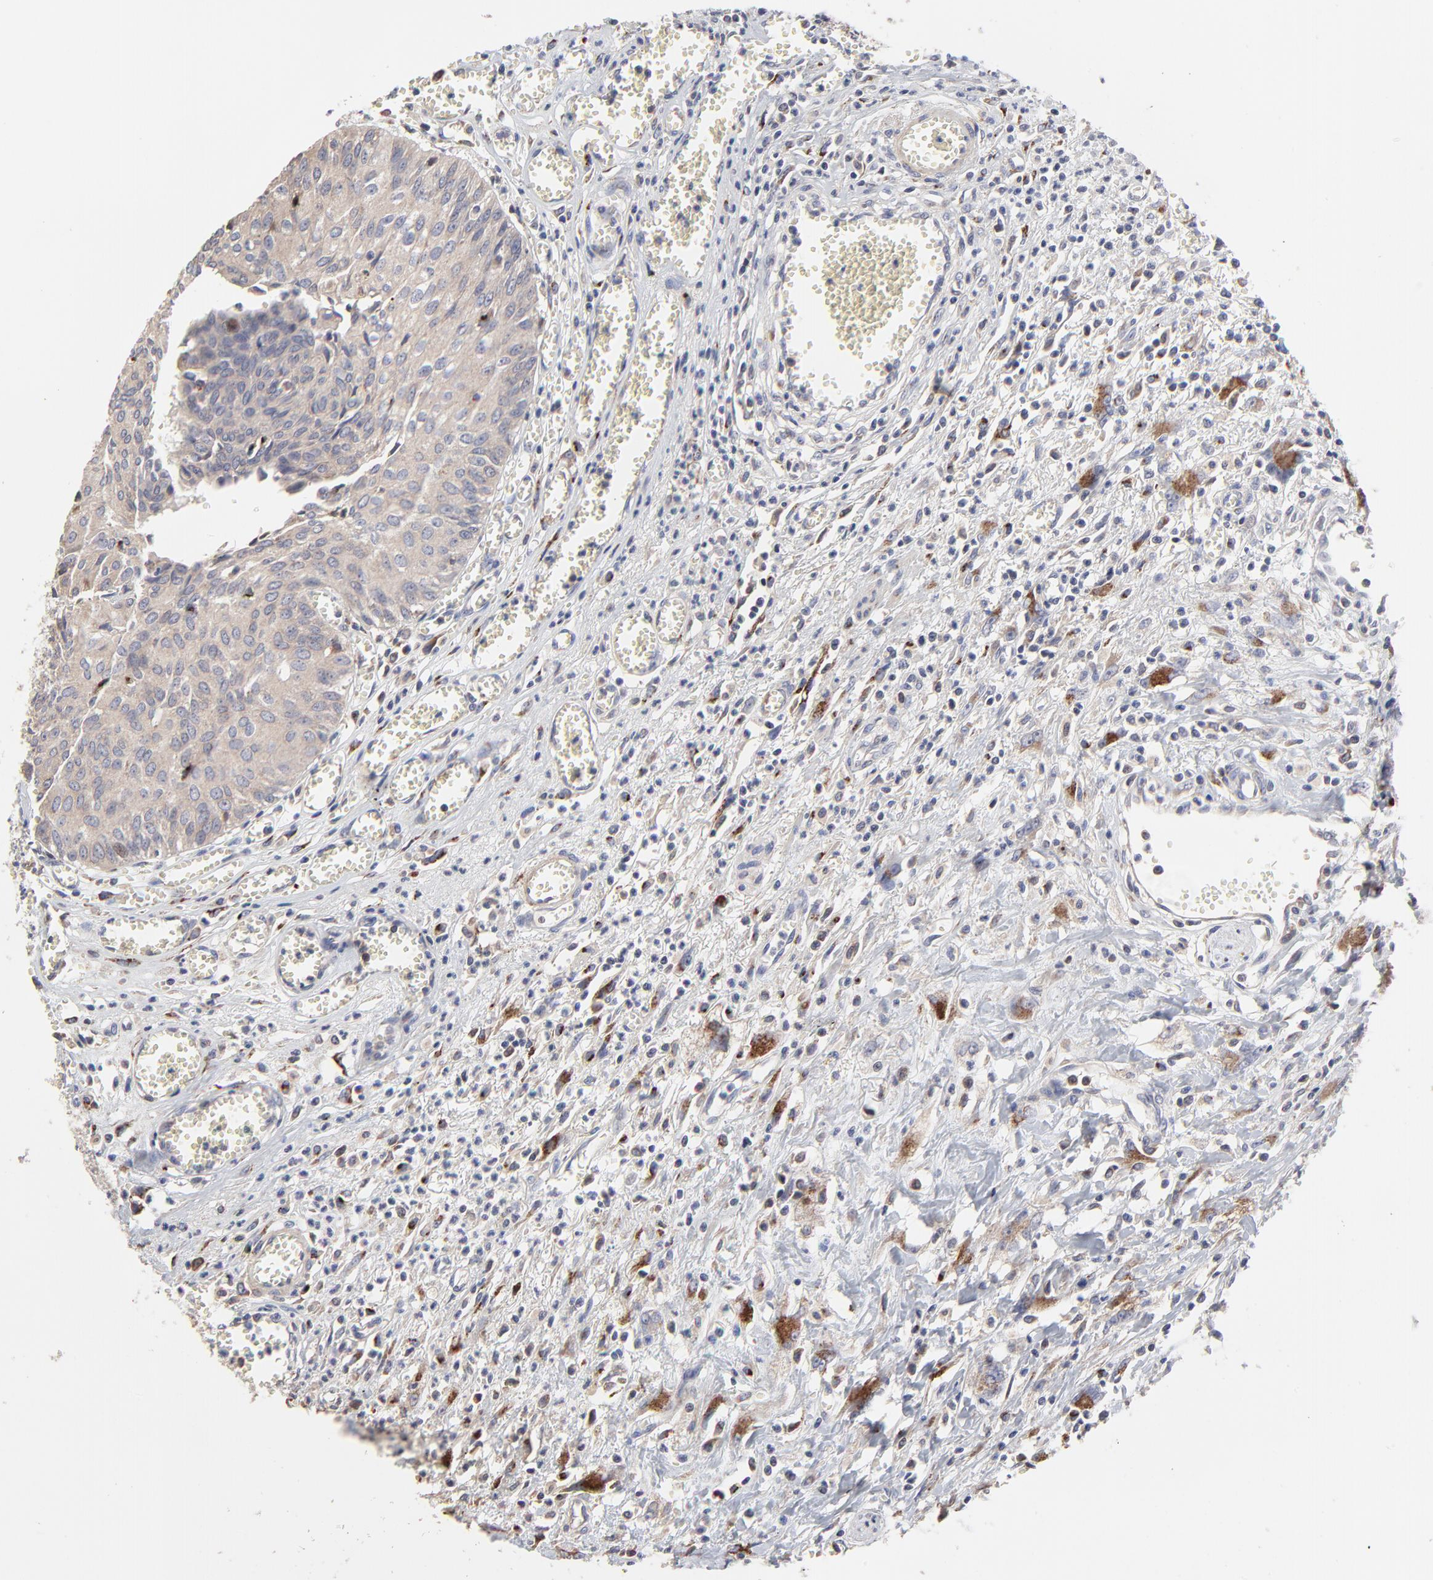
{"staining": {"intensity": "moderate", "quantity": ">75%", "location": "nuclear"}, "tissue": "urothelial cancer", "cell_type": "Tumor cells", "image_type": "cancer", "snomed": [{"axis": "morphology", "description": "Urothelial carcinoma, High grade"}, {"axis": "topography", "description": "Urinary bladder"}], "caption": "Human urothelial cancer stained for a protein (brown) displays moderate nuclear positive staining in about >75% of tumor cells.", "gene": "ELP2", "patient": {"sex": "male", "age": 66}}